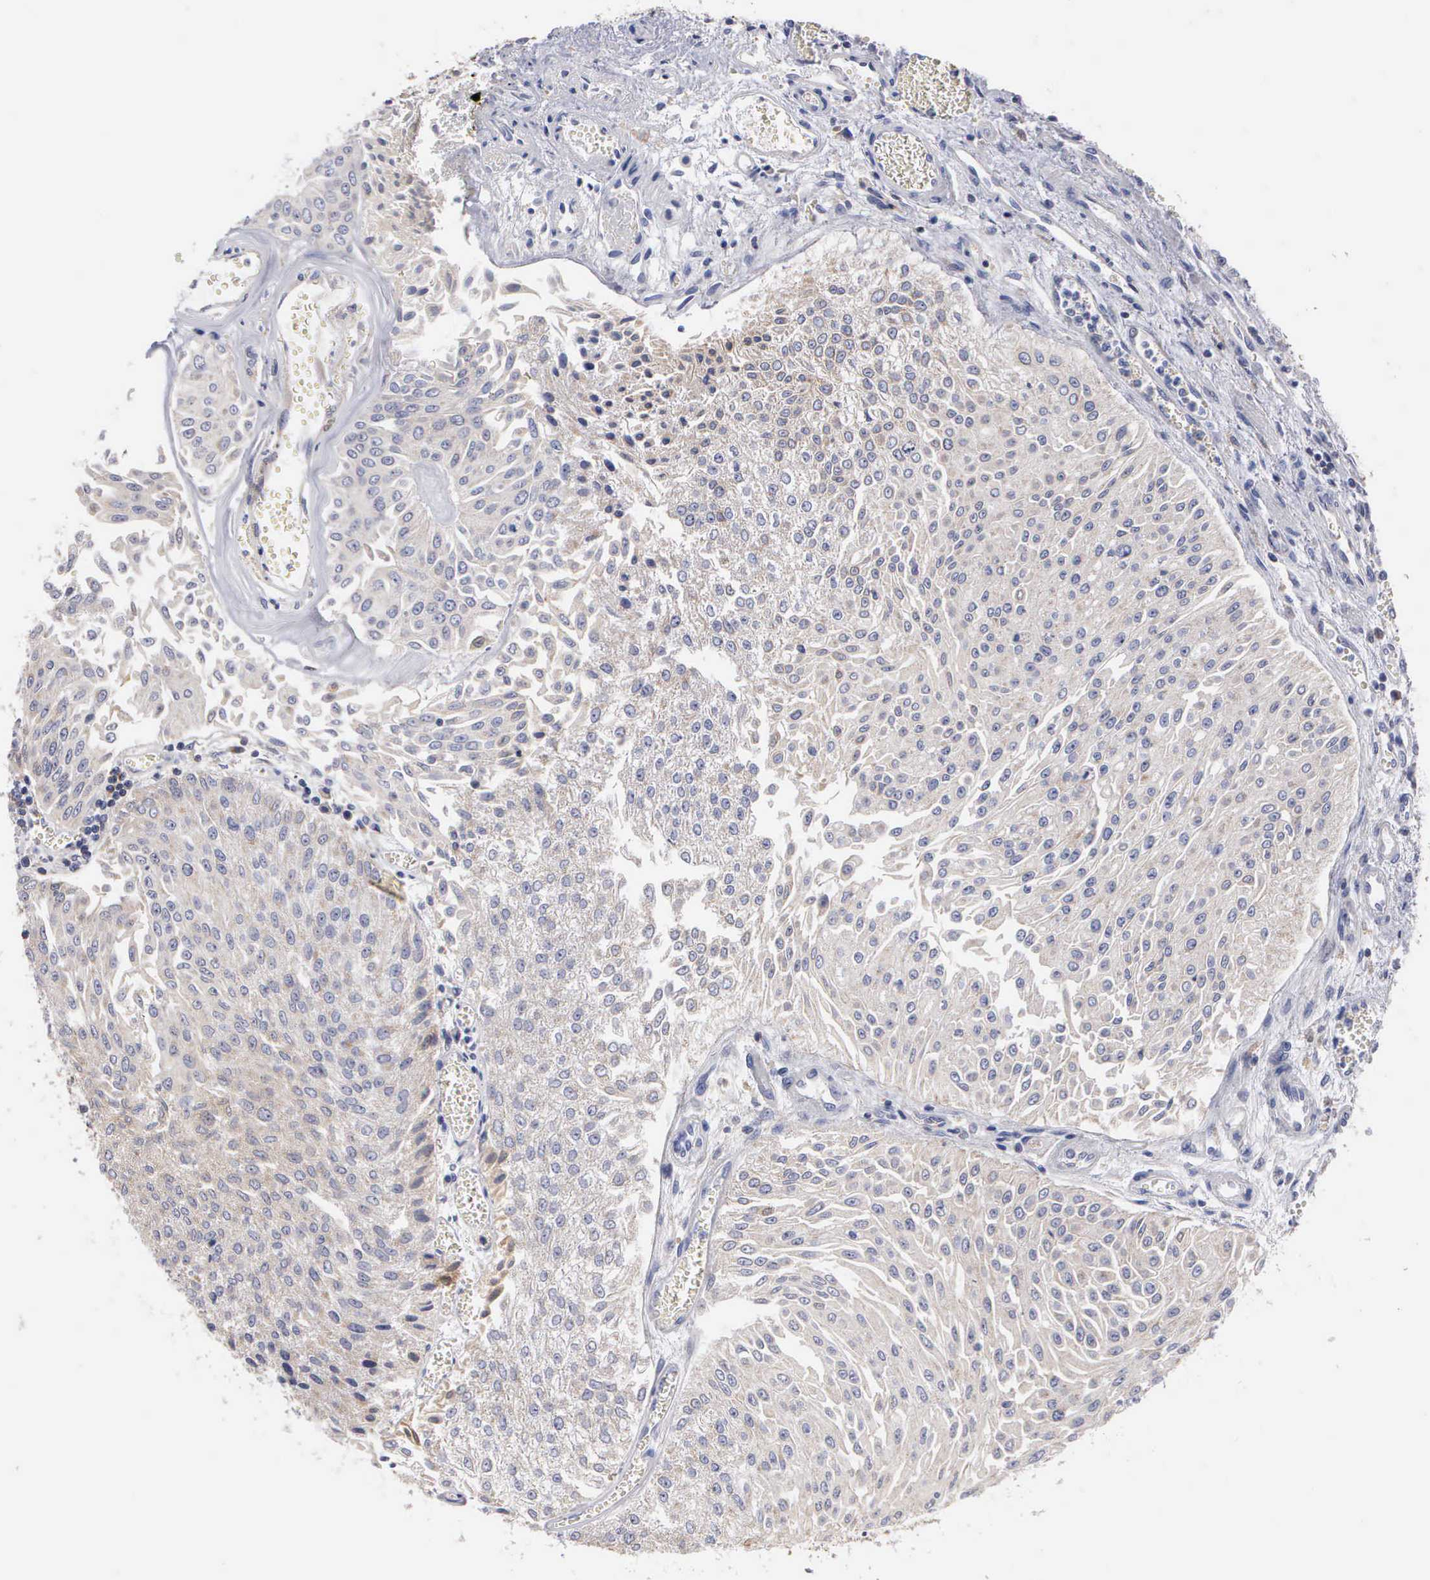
{"staining": {"intensity": "negative", "quantity": "none", "location": "none"}, "tissue": "urothelial cancer", "cell_type": "Tumor cells", "image_type": "cancer", "snomed": [{"axis": "morphology", "description": "Urothelial carcinoma, Low grade"}, {"axis": "topography", "description": "Urinary bladder"}], "caption": "There is no significant positivity in tumor cells of urothelial cancer. Nuclei are stained in blue.", "gene": "PTGS2", "patient": {"sex": "male", "age": 86}}